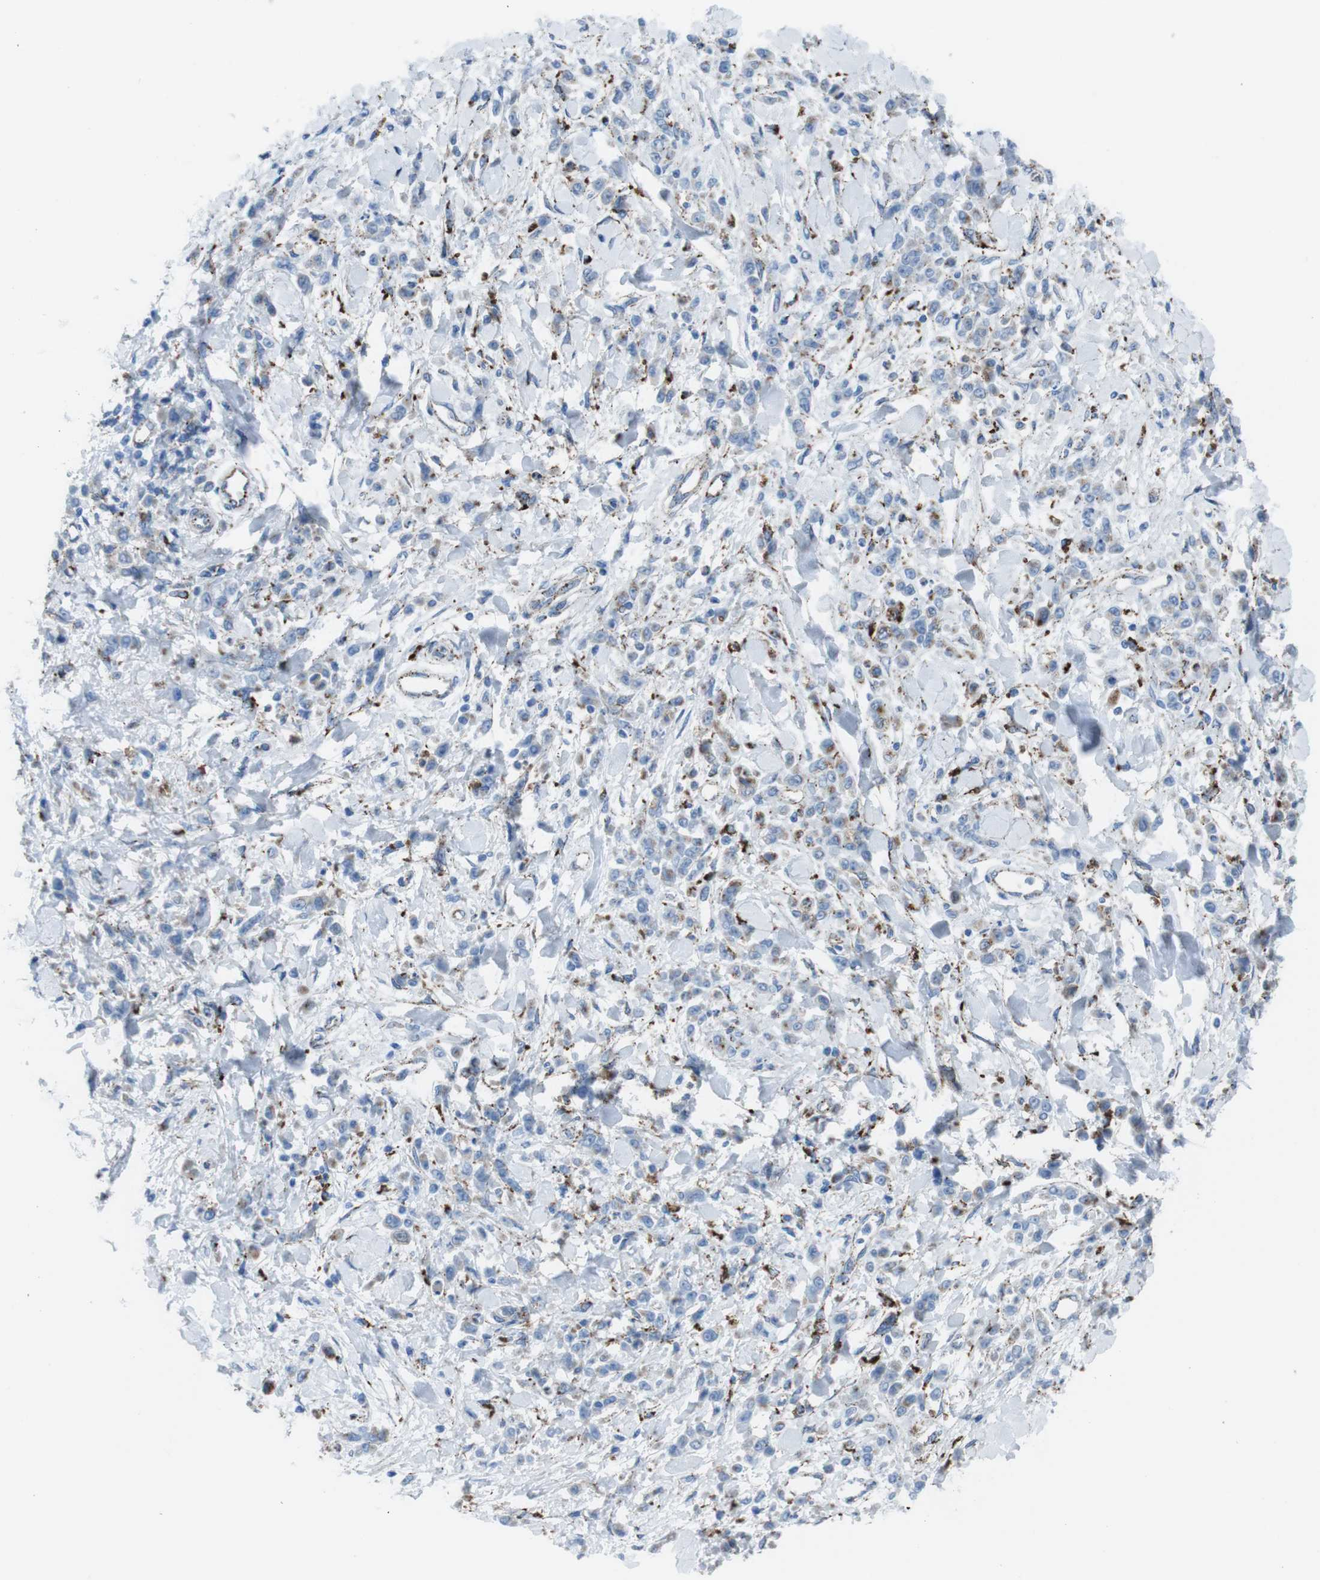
{"staining": {"intensity": "moderate", "quantity": "<25%", "location": "cytoplasmic/membranous"}, "tissue": "stomach cancer", "cell_type": "Tumor cells", "image_type": "cancer", "snomed": [{"axis": "morphology", "description": "Normal tissue, NOS"}, {"axis": "morphology", "description": "Adenocarcinoma, NOS"}, {"axis": "topography", "description": "Stomach"}], "caption": "Stomach cancer (adenocarcinoma) tissue demonstrates moderate cytoplasmic/membranous positivity in approximately <25% of tumor cells, visualized by immunohistochemistry. Using DAB (3,3'-diaminobenzidine) (brown) and hematoxylin (blue) stains, captured at high magnification using brightfield microscopy.", "gene": "SCARB2", "patient": {"sex": "male", "age": 82}}